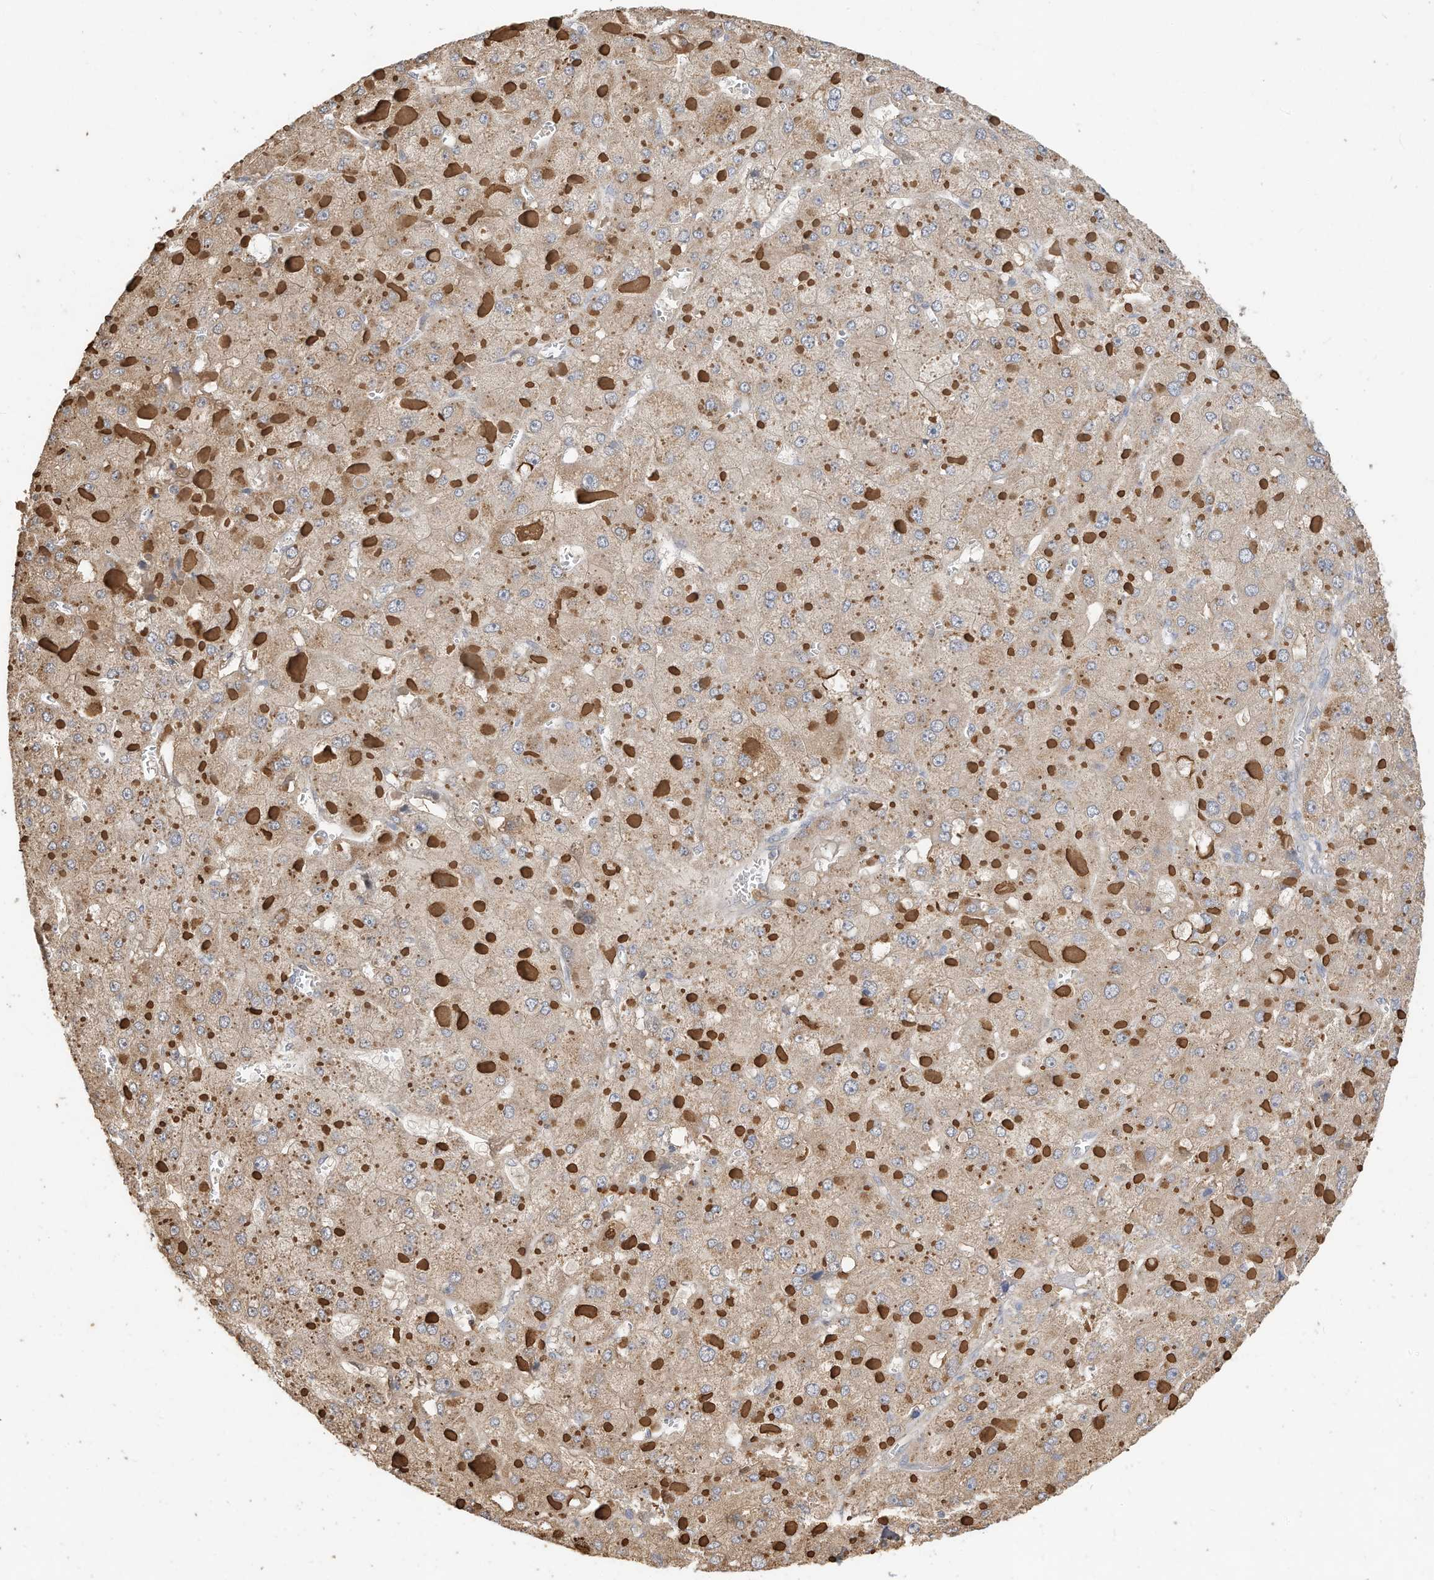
{"staining": {"intensity": "weak", "quantity": ">75%", "location": "cytoplasmic/membranous"}, "tissue": "liver cancer", "cell_type": "Tumor cells", "image_type": "cancer", "snomed": [{"axis": "morphology", "description": "Carcinoma, Hepatocellular, NOS"}, {"axis": "topography", "description": "Liver"}], "caption": "A photomicrograph showing weak cytoplasmic/membranous positivity in approximately >75% of tumor cells in liver cancer (hepatocellular carcinoma), as visualized by brown immunohistochemical staining.", "gene": "OFD1", "patient": {"sex": "female", "age": 73}}